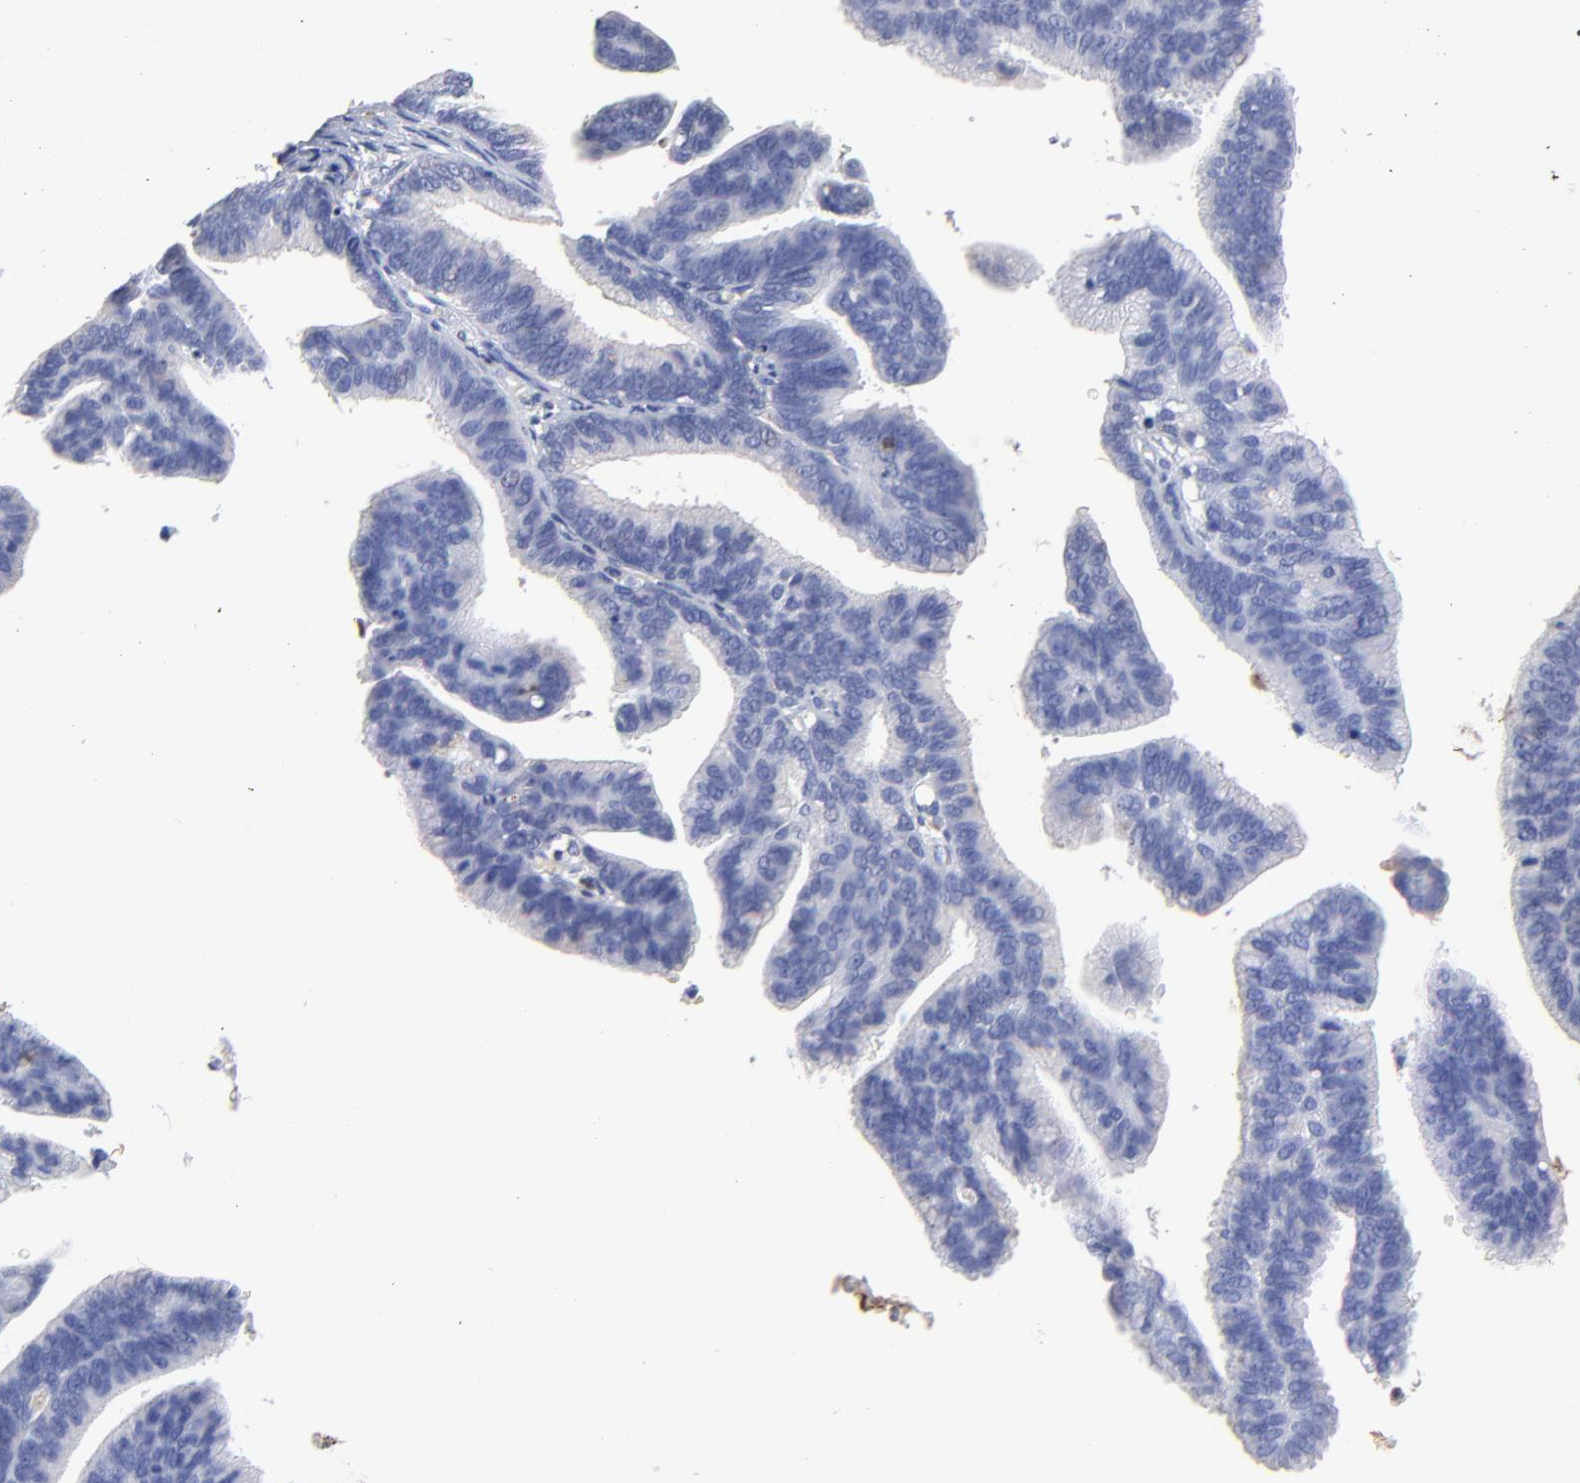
{"staining": {"intensity": "moderate", "quantity": "<25%", "location": "cytoplasmic/membranous"}, "tissue": "cervical cancer", "cell_type": "Tumor cells", "image_type": "cancer", "snomed": [{"axis": "morphology", "description": "Adenocarcinoma, NOS"}, {"axis": "topography", "description": "Cervix"}], "caption": "A high-resolution micrograph shows IHC staining of cervical adenocarcinoma, which exhibits moderate cytoplasmic/membranous expression in approximately <25% of tumor cells. (DAB = brown stain, brightfield microscopy at high magnification).", "gene": "SMARCA1", "patient": {"sex": "female", "age": 47}}